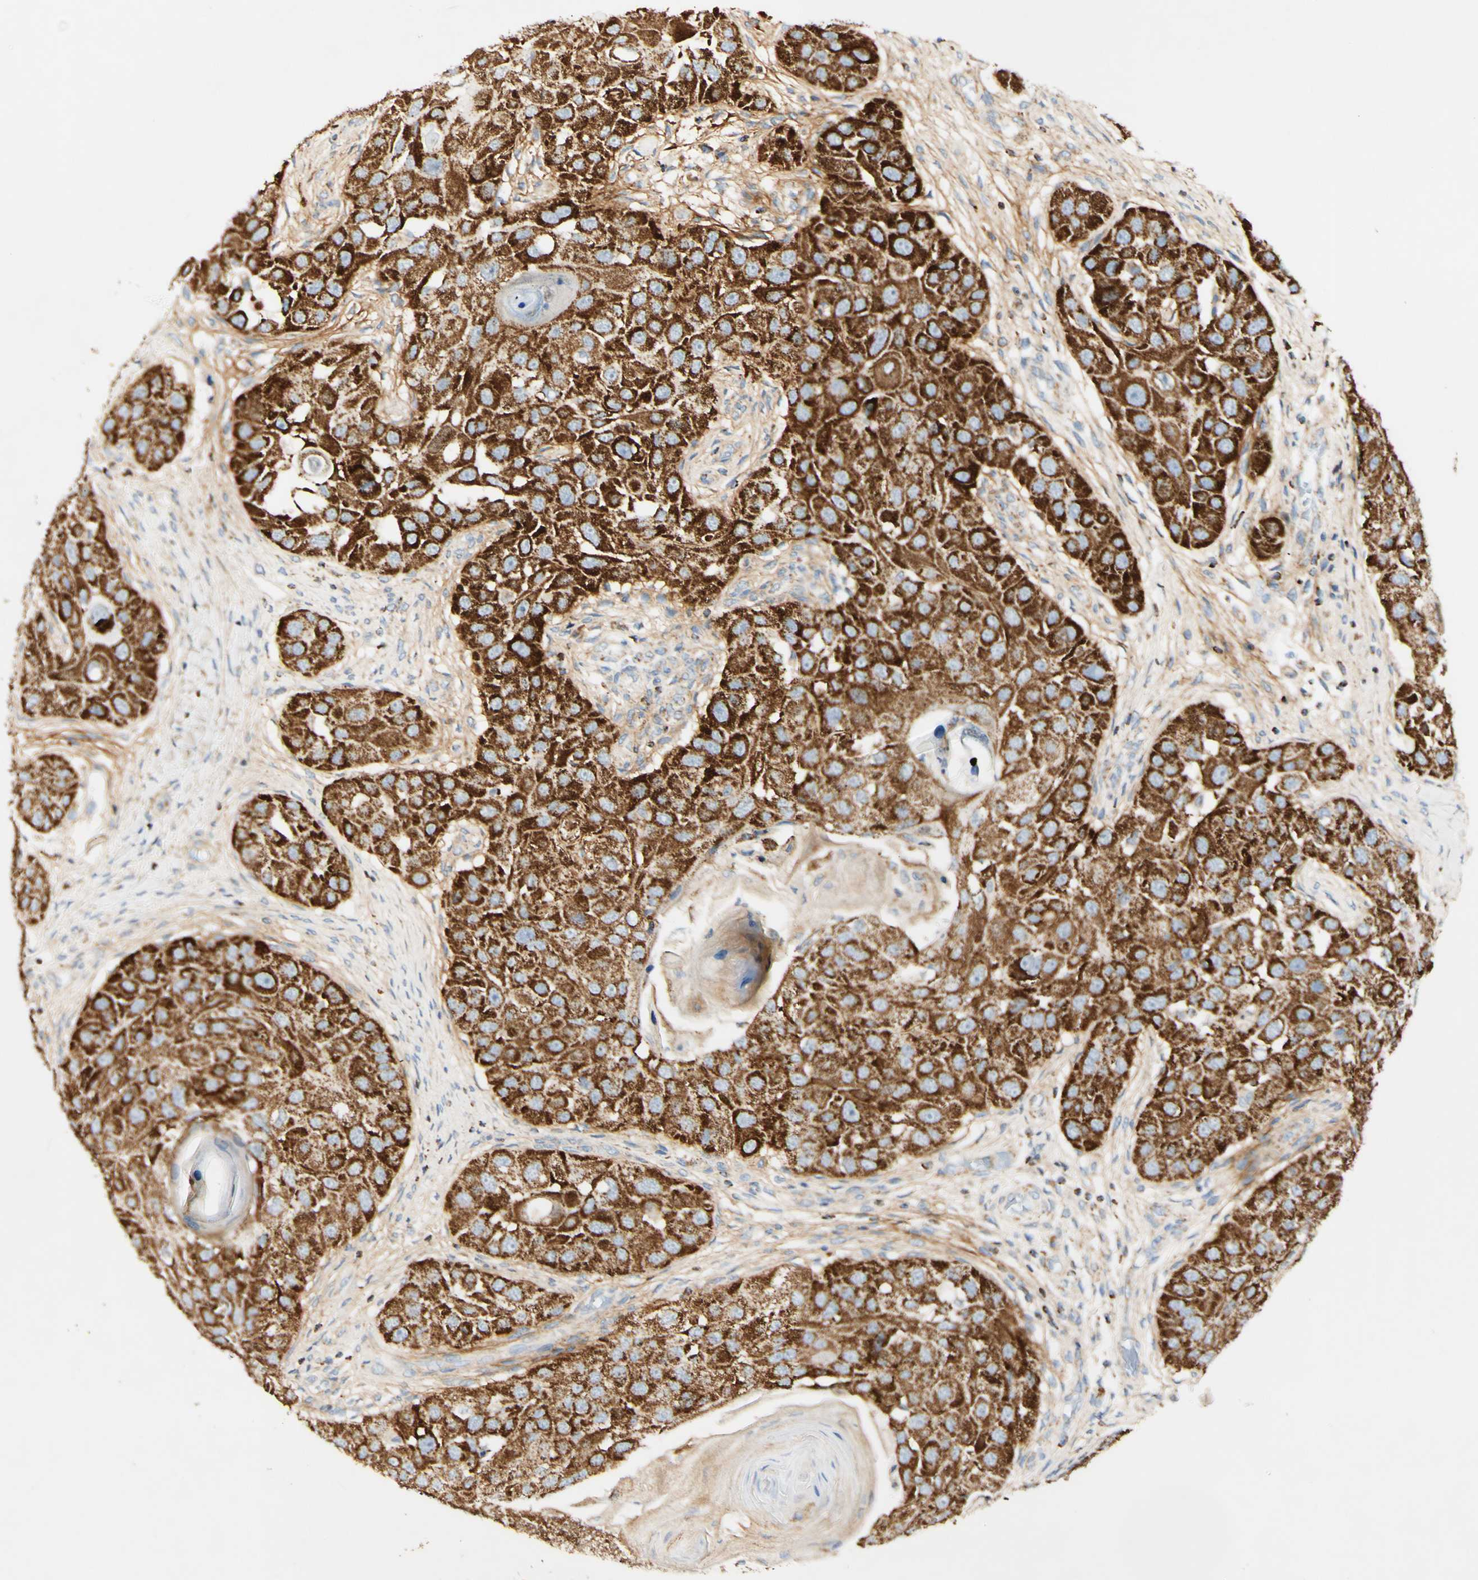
{"staining": {"intensity": "strong", "quantity": ">75%", "location": "cytoplasmic/membranous"}, "tissue": "head and neck cancer", "cell_type": "Tumor cells", "image_type": "cancer", "snomed": [{"axis": "morphology", "description": "Normal tissue, NOS"}, {"axis": "morphology", "description": "Squamous cell carcinoma, NOS"}, {"axis": "topography", "description": "Skeletal muscle"}, {"axis": "topography", "description": "Head-Neck"}], "caption": "Protein analysis of head and neck squamous cell carcinoma tissue shows strong cytoplasmic/membranous staining in about >75% of tumor cells. Ihc stains the protein of interest in brown and the nuclei are stained blue.", "gene": "OXCT1", "patient": {"sex": "male", "age": 51}}